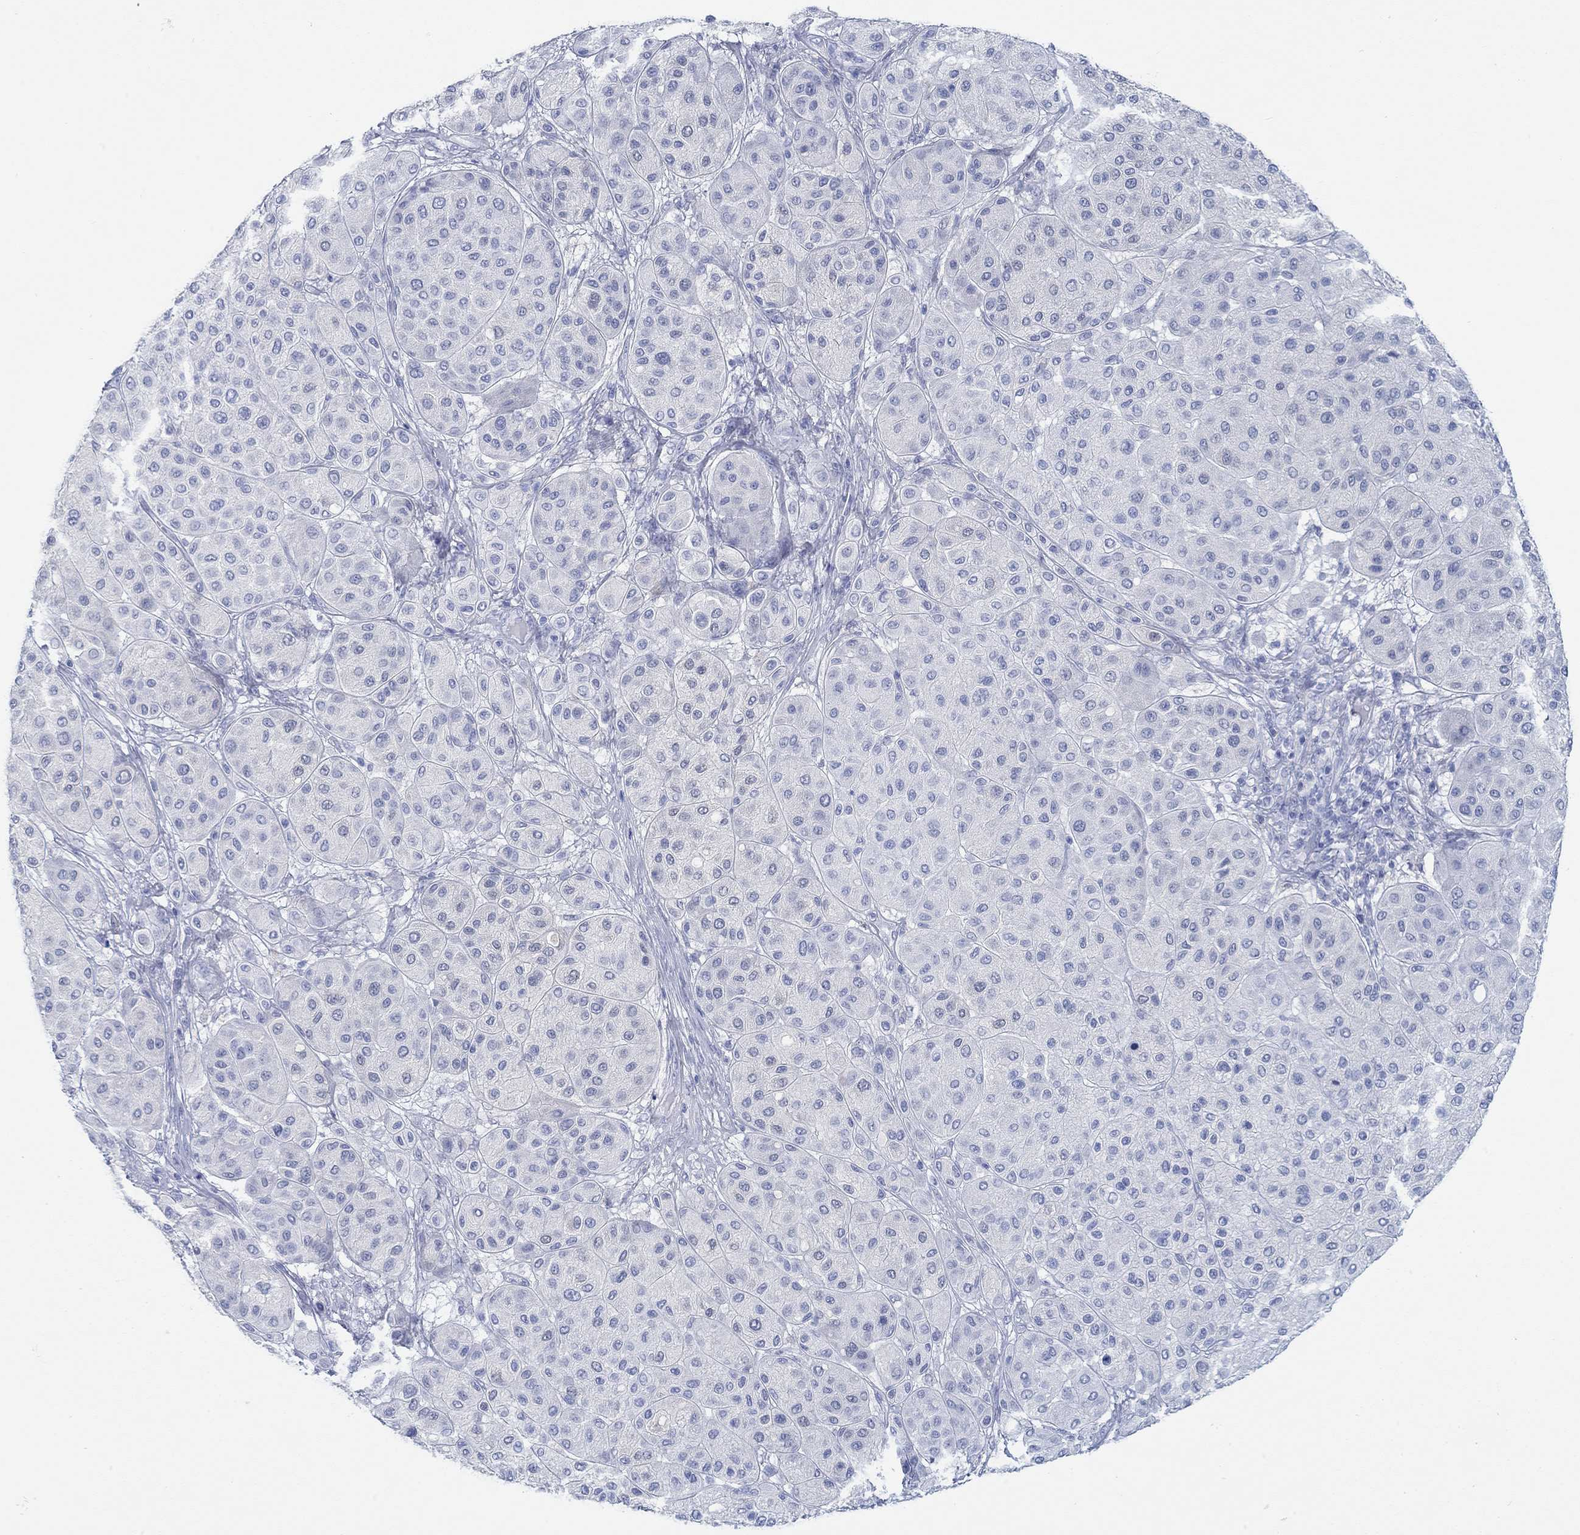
{"staining": {"intensity": "negative", "quantity": "none", "location": "none"}, "tissue": "melanoma", "cell_type": "Tumor cells", "image_type": "cancer", "snomed": [{"axis": "morphology", "description": "Malignant melanoma, Metastatic site"}, {"axis": "topography", "description": "Smooth muscle"}], "caption": "The micrograph demonstrates no staining of tumor cells in malignant melanoma (metastatic site).", "gene": "AK8", "patient": {"sex": "male", "age": 41}}